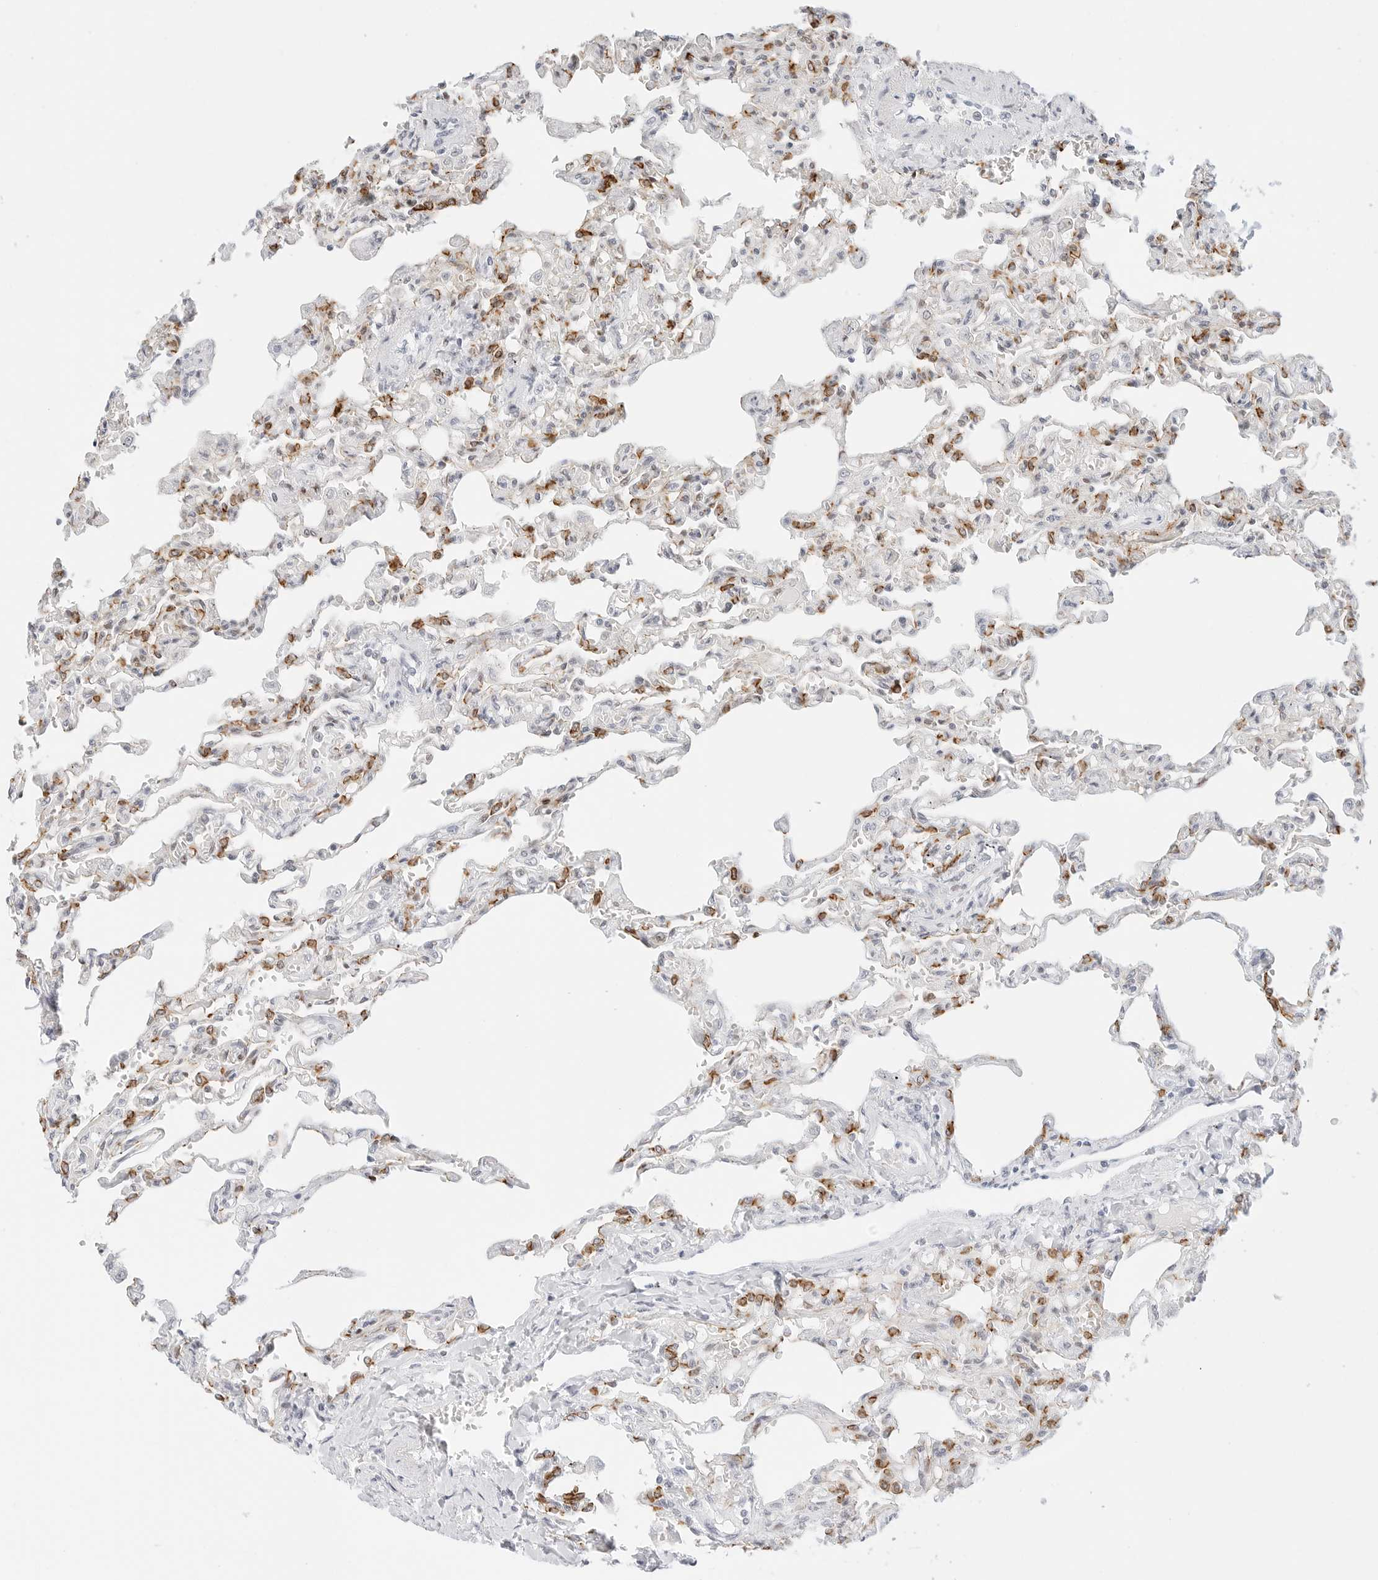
{"staining": {"intensity": "moderate", "quantity": "25%-75%", "location": "cytoplasmic/membranous"}, "tissue": "lung", "cell_type": "Alveolar cells", "image_type": "normal", "snomed": [{"axis": "morphology", "description": "Normal tissue, NOS"}, {"axis": "topography", "description": "Lung"}], "caption": "Alveolar cells demonstrate moderate cytoplasmic/membranous staining in about 25%-75% of cells in unremarkable lung.", "gene": "CDH1", "patient": {"sex": "male", "age": 21}}